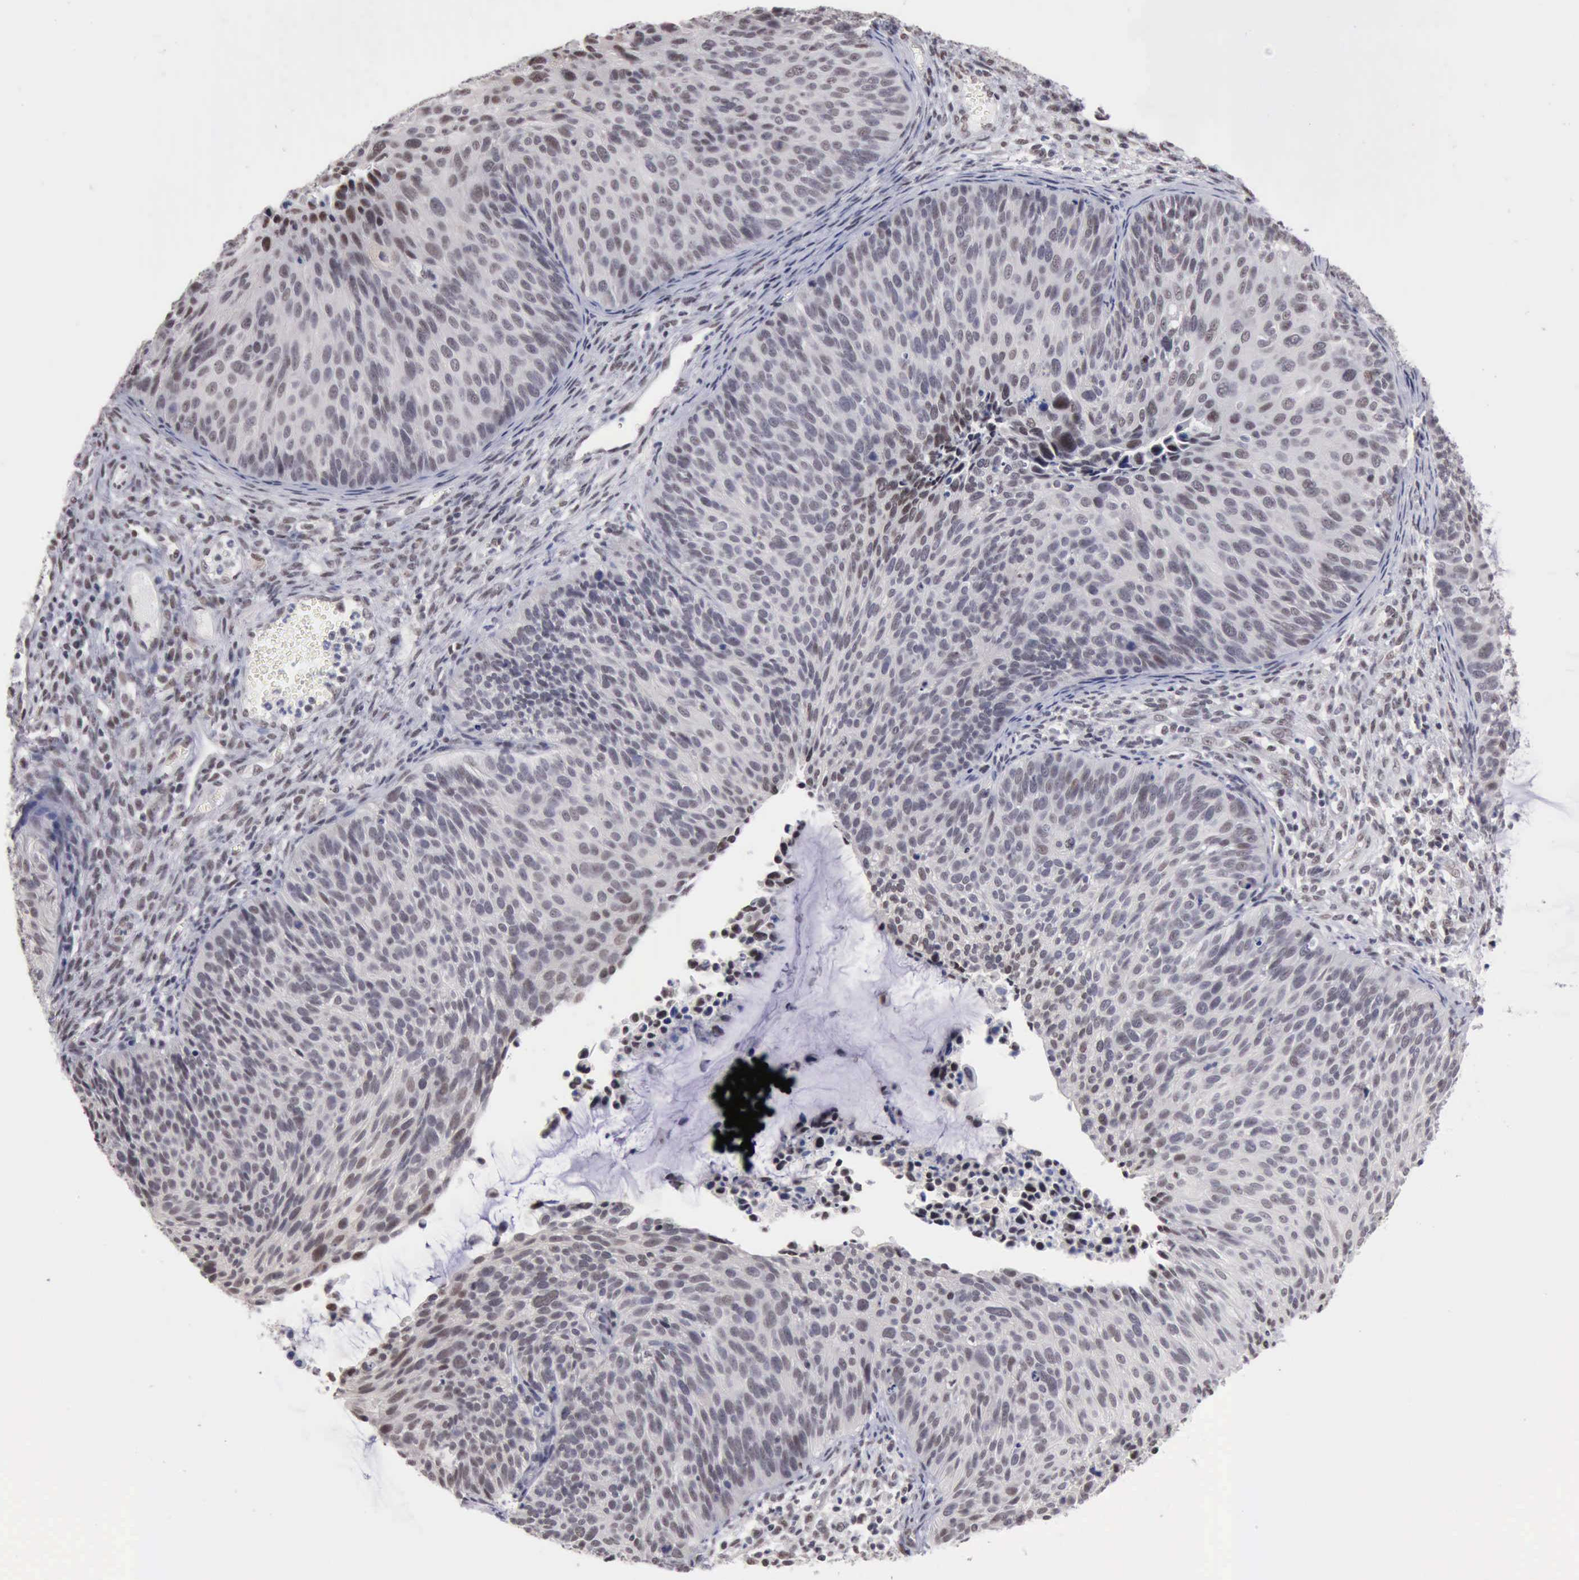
{"staining": {"intensity": "weak", "quantity": "<25%", "location": "nuclear"}, "tissue": "cervical cancer", "cell_type": "Tumor cells", "image_type": "cancer", "snomed": [{"axis": "morphology", "description": "Squamous cell carcinoma, NOS"}, {"axis": "topography", "description": "Cervix"}], "caption": "IHC of human cervical cancer (squamous cell carcinoma) displays no staining in tumor cells. (Brightfield microscopy of DAB immunohistochemistry at high magnification).", "gene": "TAF1", "patient": {"sex": "female", "age": 36}}